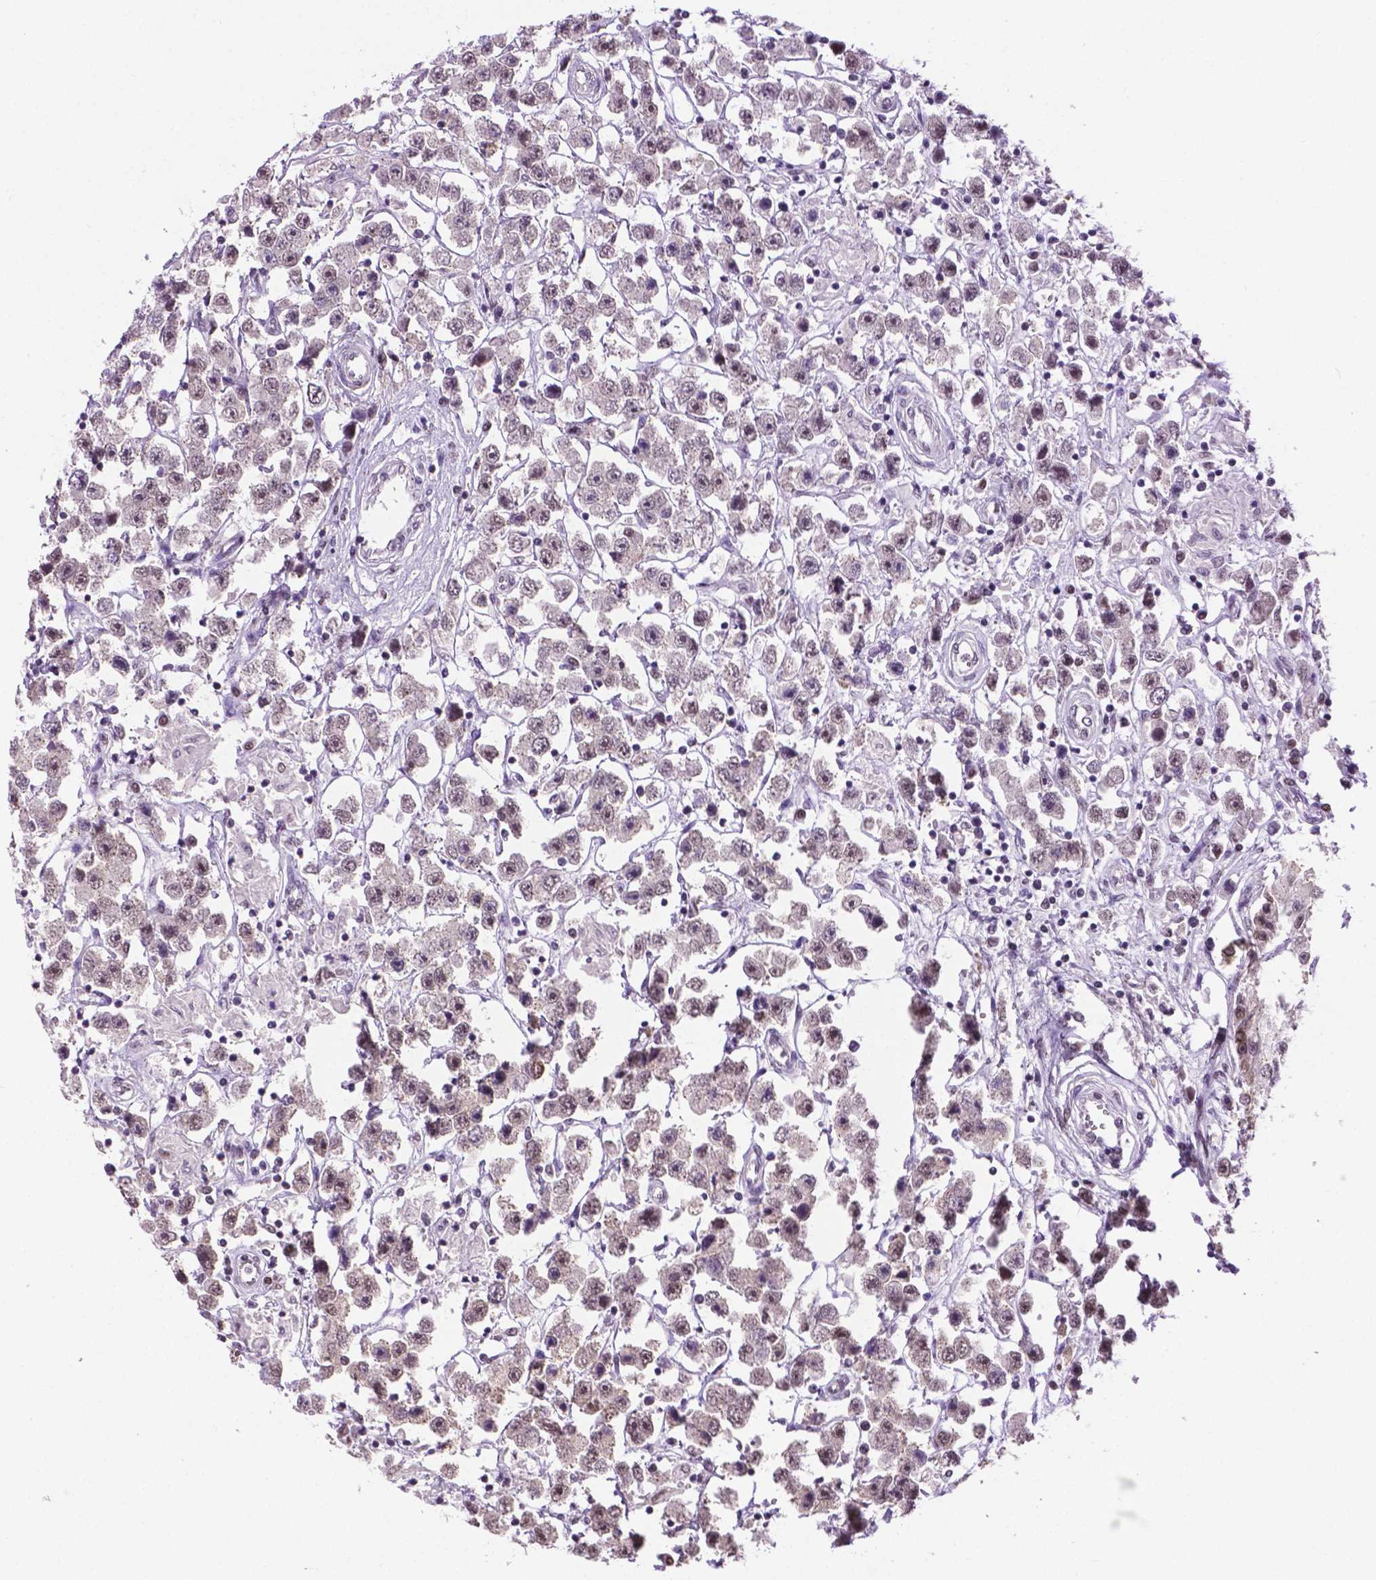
{"staining": {"intensity": "moderate", "quantity": "25%-75%", "location": "nuclear"}, "tissue": "testis cancer", "cell_type": "Tumor cells", "image_type": "cancer", "snomed": [{"axis": "morphology", "description": "Seminoma, NOS"}, {"axis": "topography", "description": "Testis"}], "caption": "A brown stain highlights moderate nuclear staining of a protein in human testis cancer tumor cells.", "gene": "ABI2", "patient": {"sex": "male", "age": 45}}